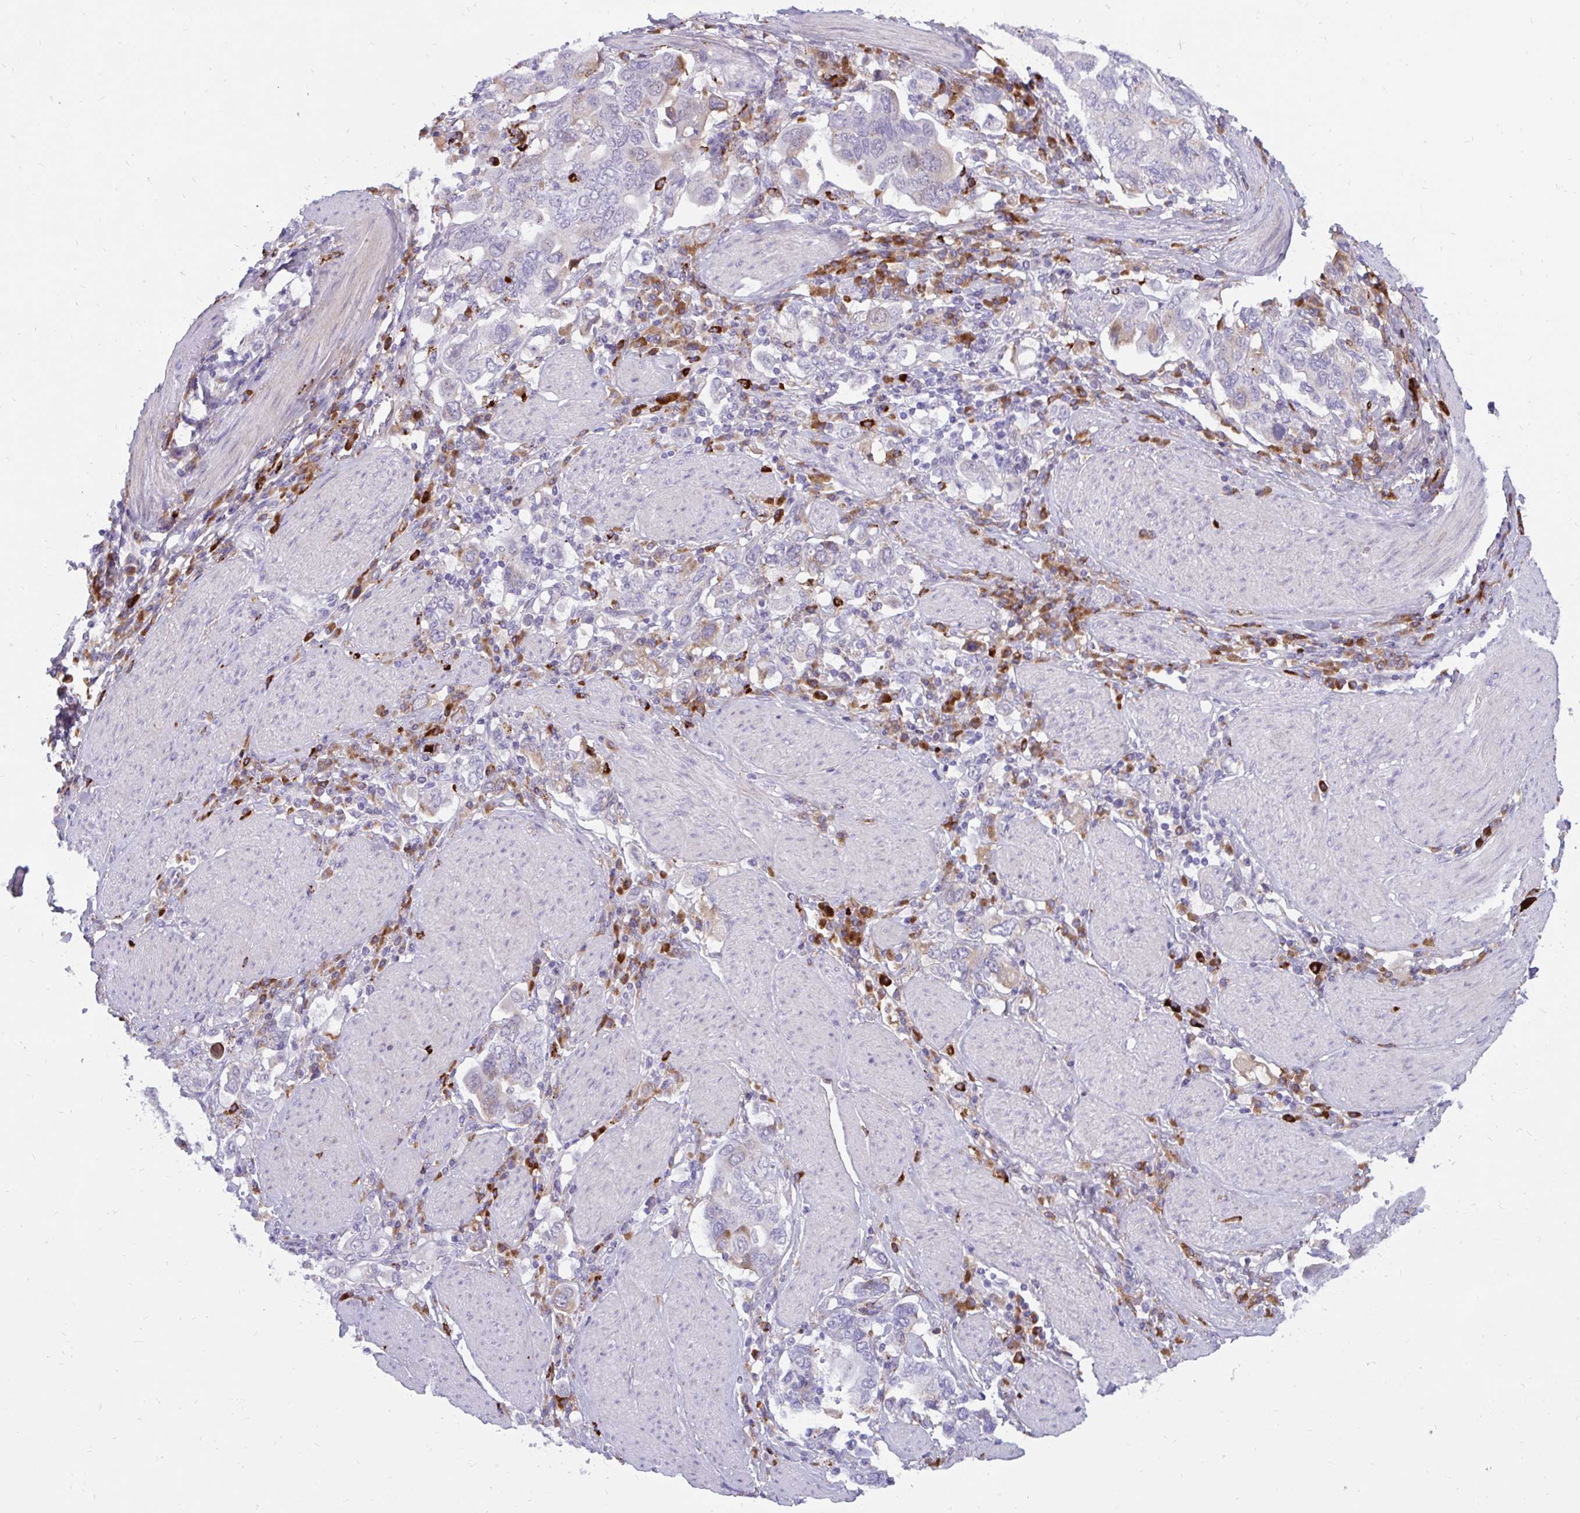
{"staining": {"intensity": "negative", "quantity": "none", "location": "none"}, "tissue": "stomach cancer", "cell_type": "Tumor cells", "image_type": "cancer", "snomed": [{"axis": "morphology", "description": "Adenocarcinoma, NOS"}, {"axis": "topography", "description": "Stomach, upper"}], "caption": "This is an IHC photomicrograph of stomach adenocarcinoma. There is no staining in tumor cells.", "gene": "FAM219B", "patient": {"sex": "male", "age": 62}}